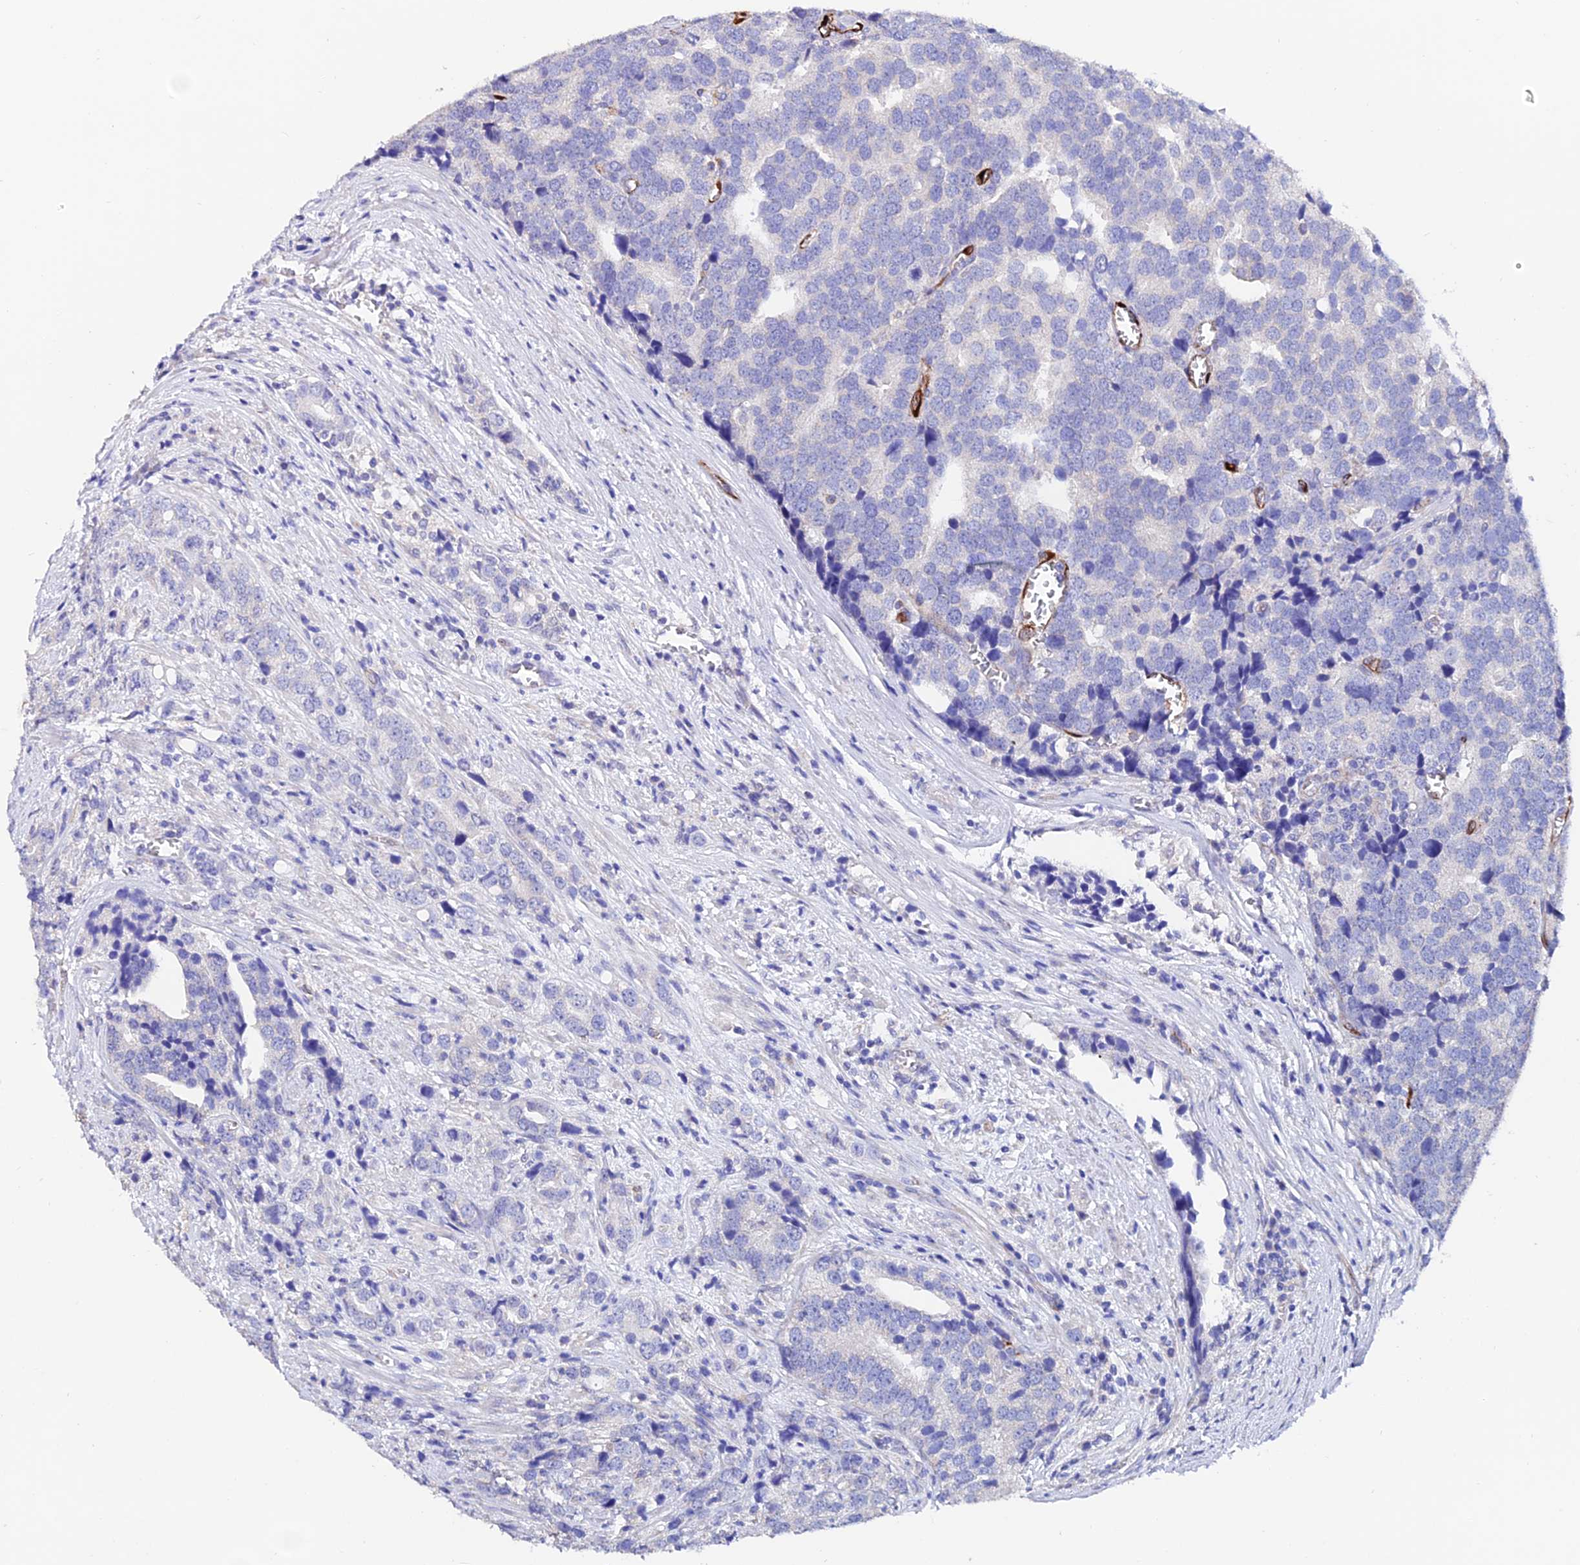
{"staining": {"intensity": "negative", "quantity": "none", "location": "none"}, "tissue": "prostate cancer", "cell_type": "Tumor cells", "image_type": "cancer", "snomed": [{"axis": "morphology", "description": "Adenocarcinoma, High grade"}, {"axis": "topography", "description": "Prostate"}], "caption": "Prostate cancer was stained to show a protein in brown. There is no significant staining in tumor cells. (Stains: DAB IHC with hematoxylin counter stain, Microscopy: brightfield microscopy at high magnification).", "gene": "ESM1", "patient": {"sex": "male", "age": 71}}